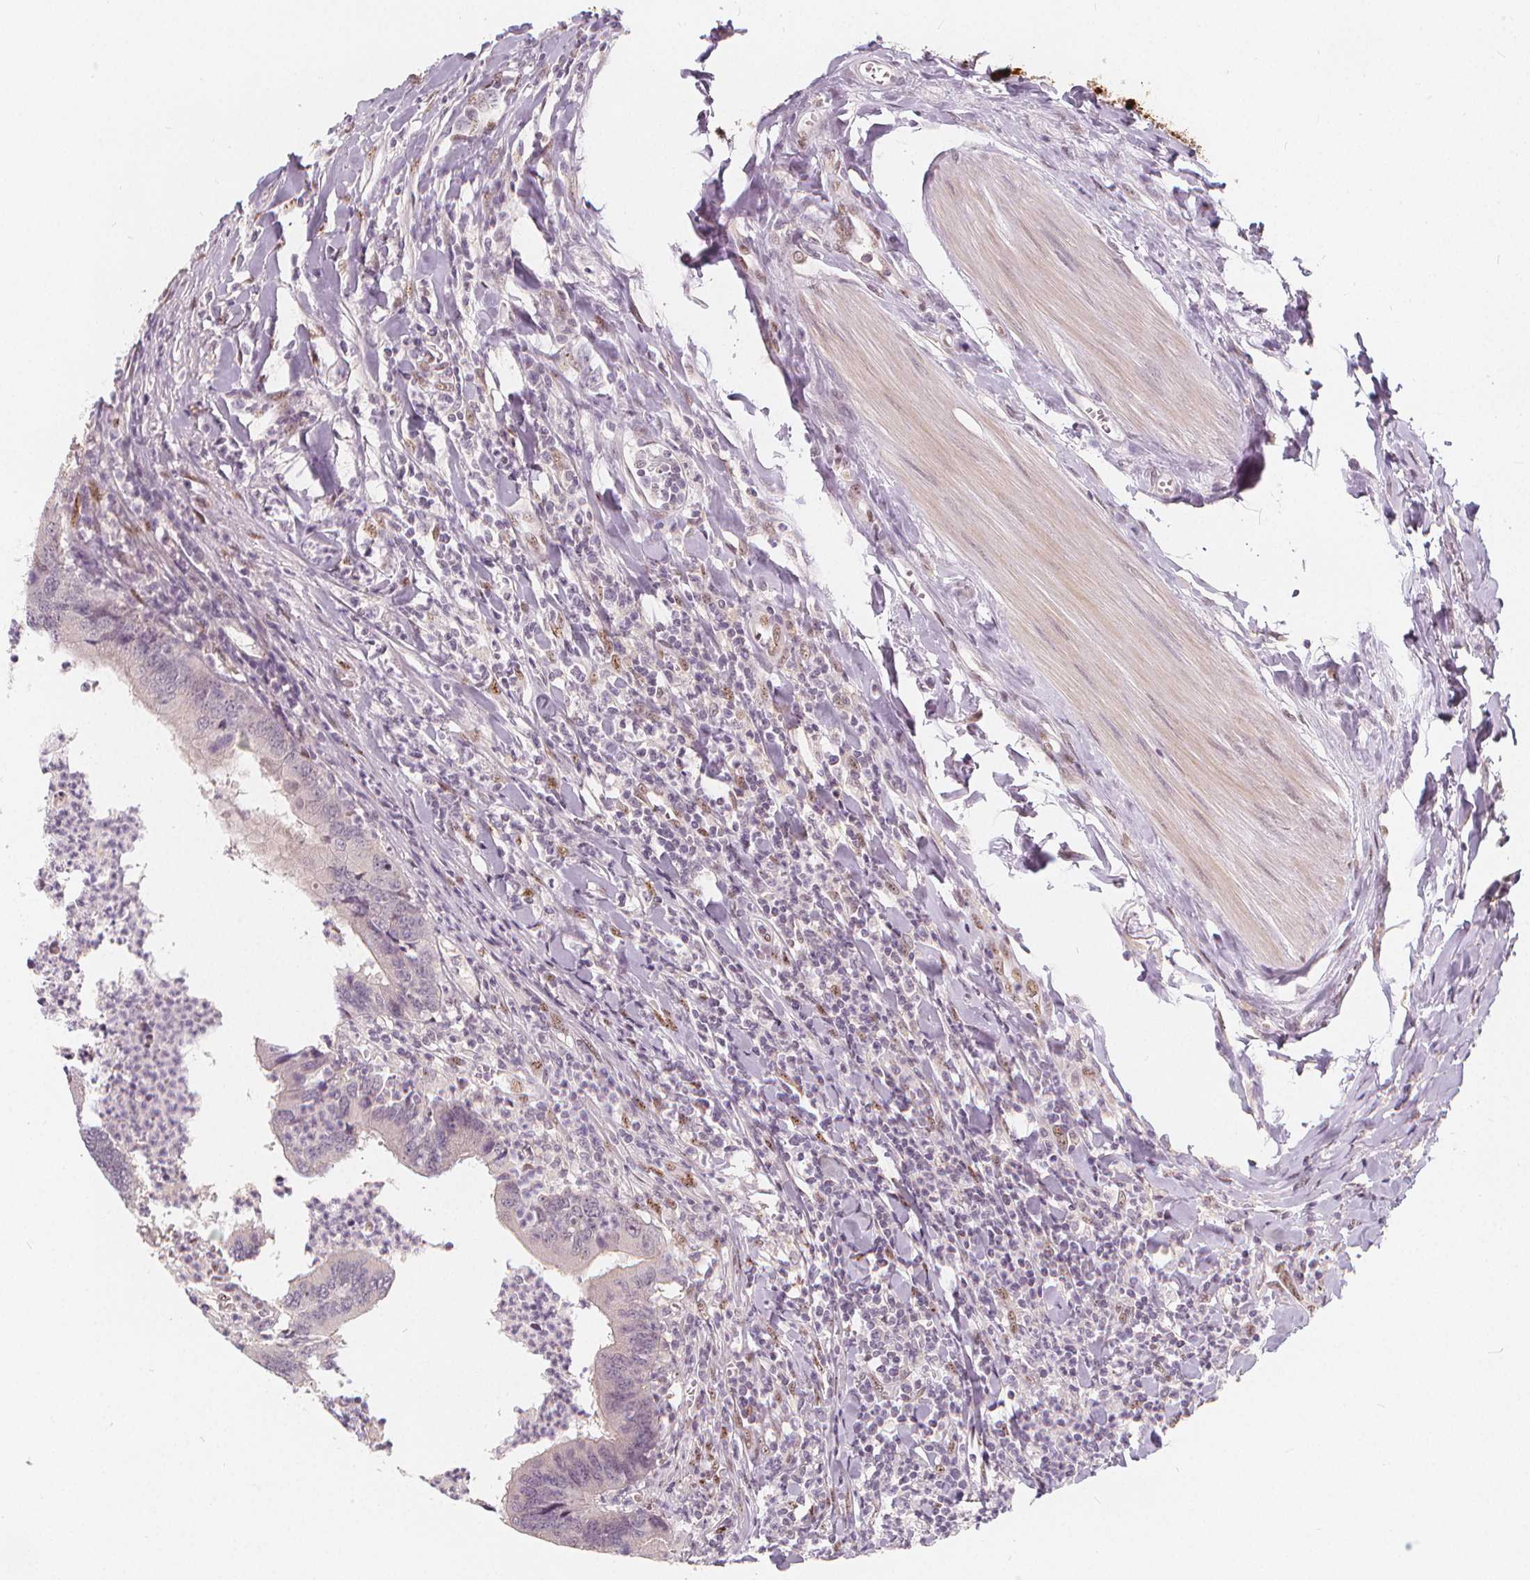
{"staining": {"intensity": "negative", "quantity": "none", "location": "none"}, "tissue": "colorectal cancer", "cell_type": "Tumor cells", "image_type": "cancer", "snomed": [{"axis": "morphology", "description": "Adenocarcinoma, NOS"}, {"axis": "topography", "description": "Colon"}], "caption": "An IHC histopathology image of colorectal adenocarcinoma is shown. There is no staining in tumor cells of colorectal adenocarcinoma.", "gene": "DRC3", "patient": {"sex": "female", "age": 67}}